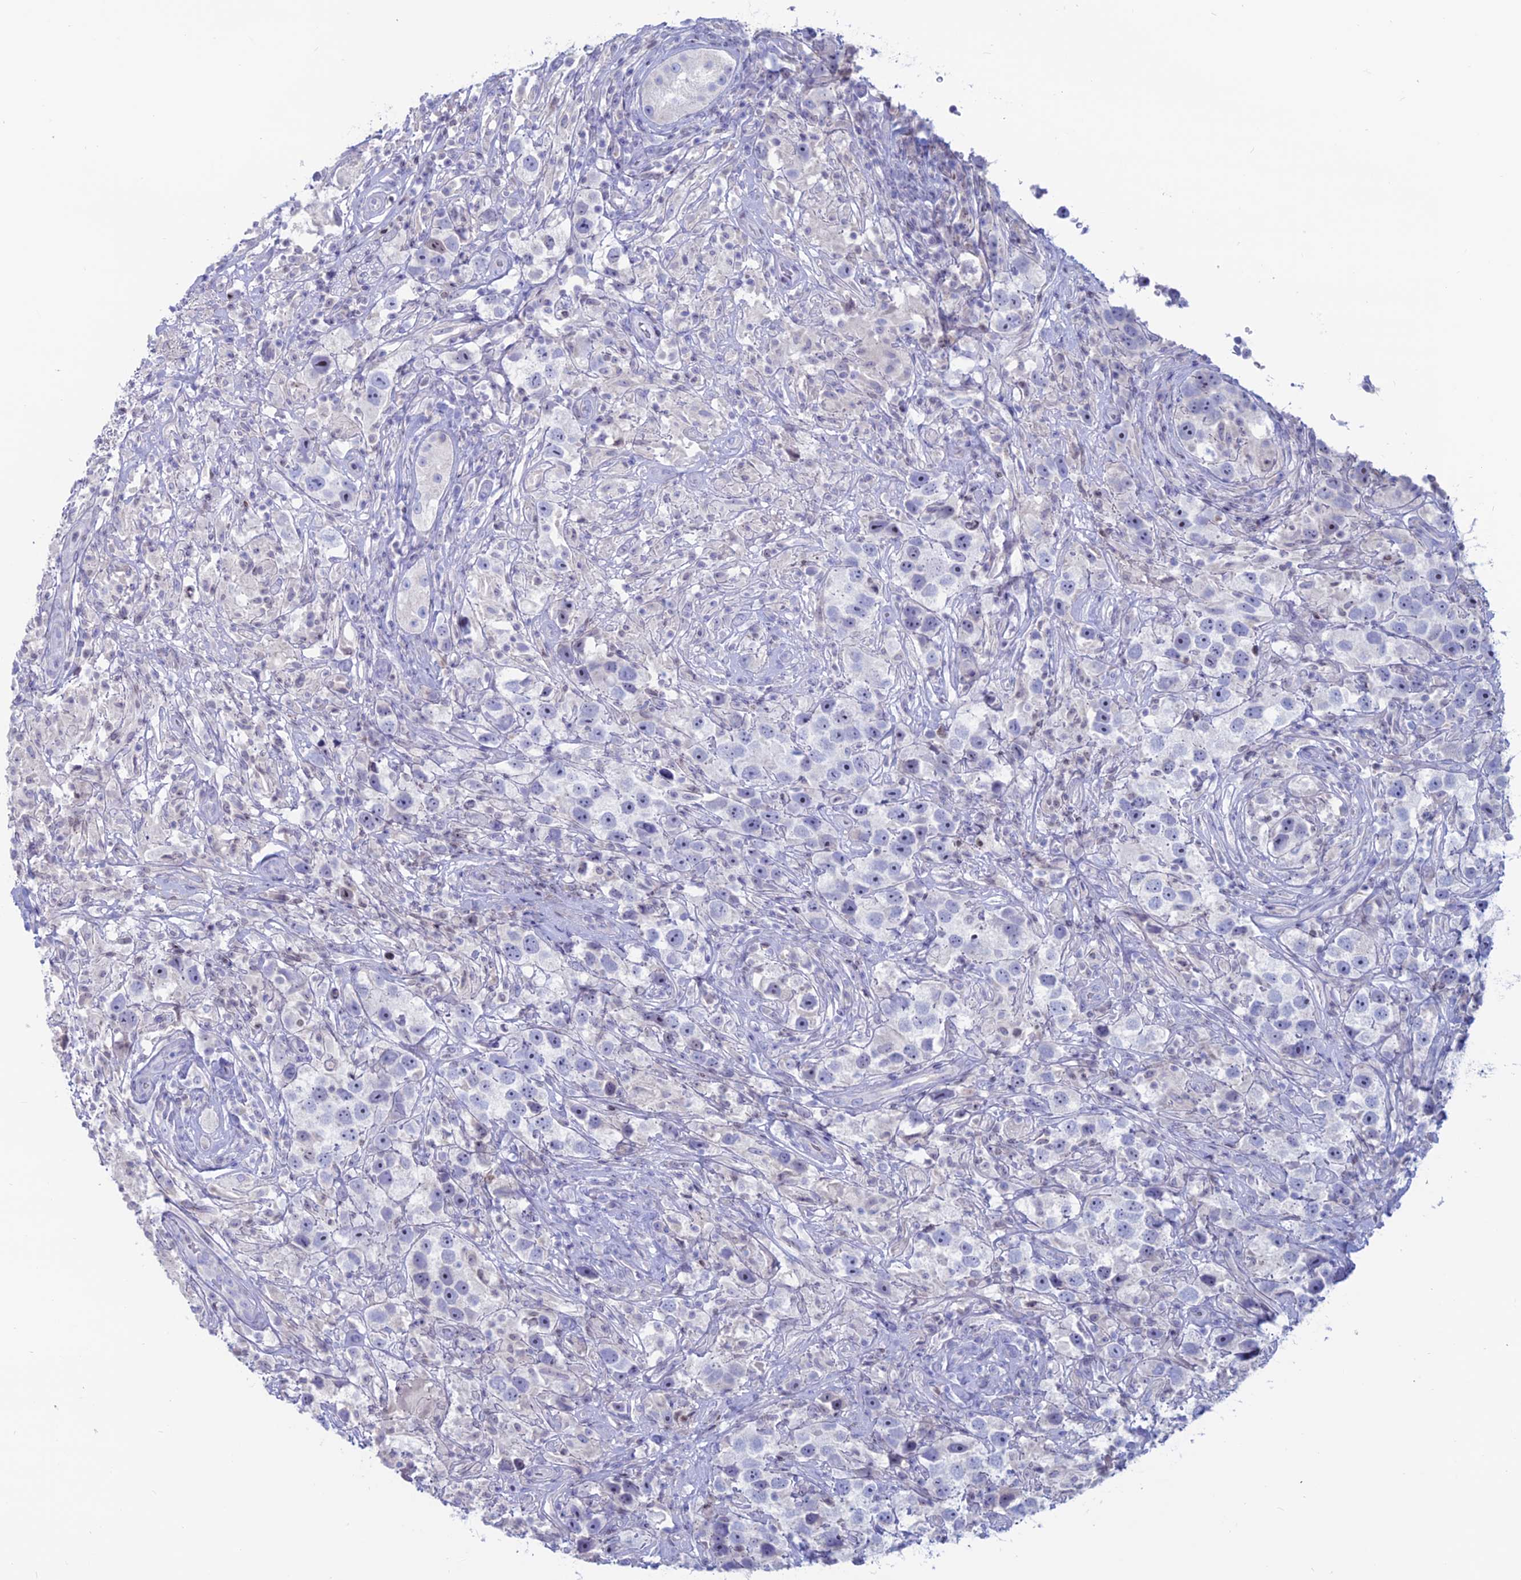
{"staining": {"intensity": "negative", "quantity": "none", "location": "none"}, "tissue": "testis cancer", "cell_type": "Tumor cells", "image_type": "cancer", "snomed": [{"axis": "morphology", "description": "Seminoma, NOS"}, {"axis": "topography", "description": "Testis"}], "caption": "Tumor cells show no significant expression in seminoma (testis).", "gene": "CERS6", "patient": {"sex": "male", "age": 49}}